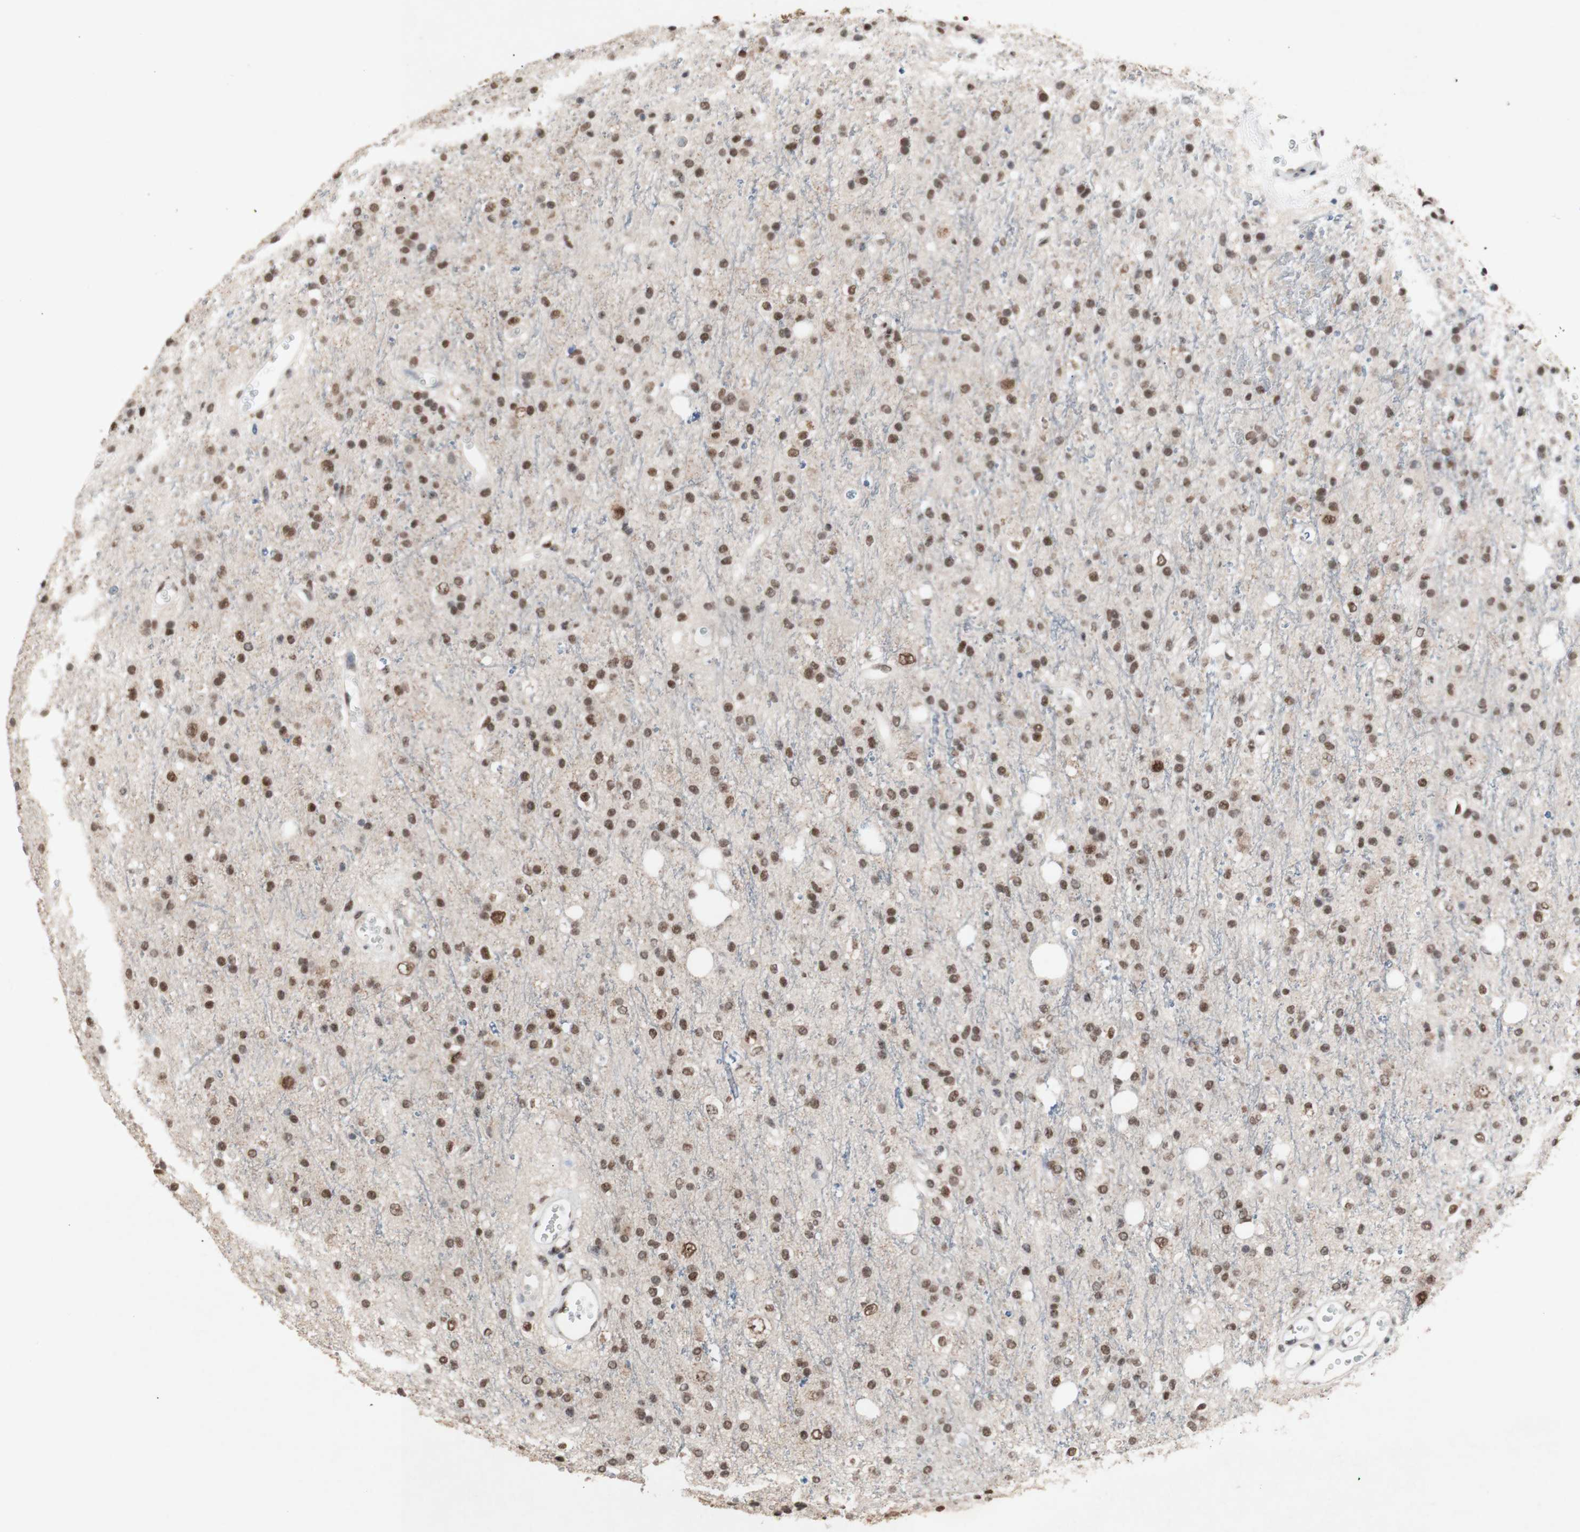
{"staining": {"intensity": "moderate", "quantity": ">75%", "location": "nuclear"}, "tissue": "glioma", "cell_type": "Tumor cells", "image_type": "cancer", "snomed": [{"axis": "morphology", "description": "Glioma, malignant, High grade"}, {"axis": "topography", "description": "Brain"}], "caption": "An image showing moderate nuclear staining in approximately >75% of tumor cells in malignant glioma (high-grade), as visualized by brown immunohistochemical staining.", "gene": "SFPQ", "patient": {"sex": "male", "age": 47}}